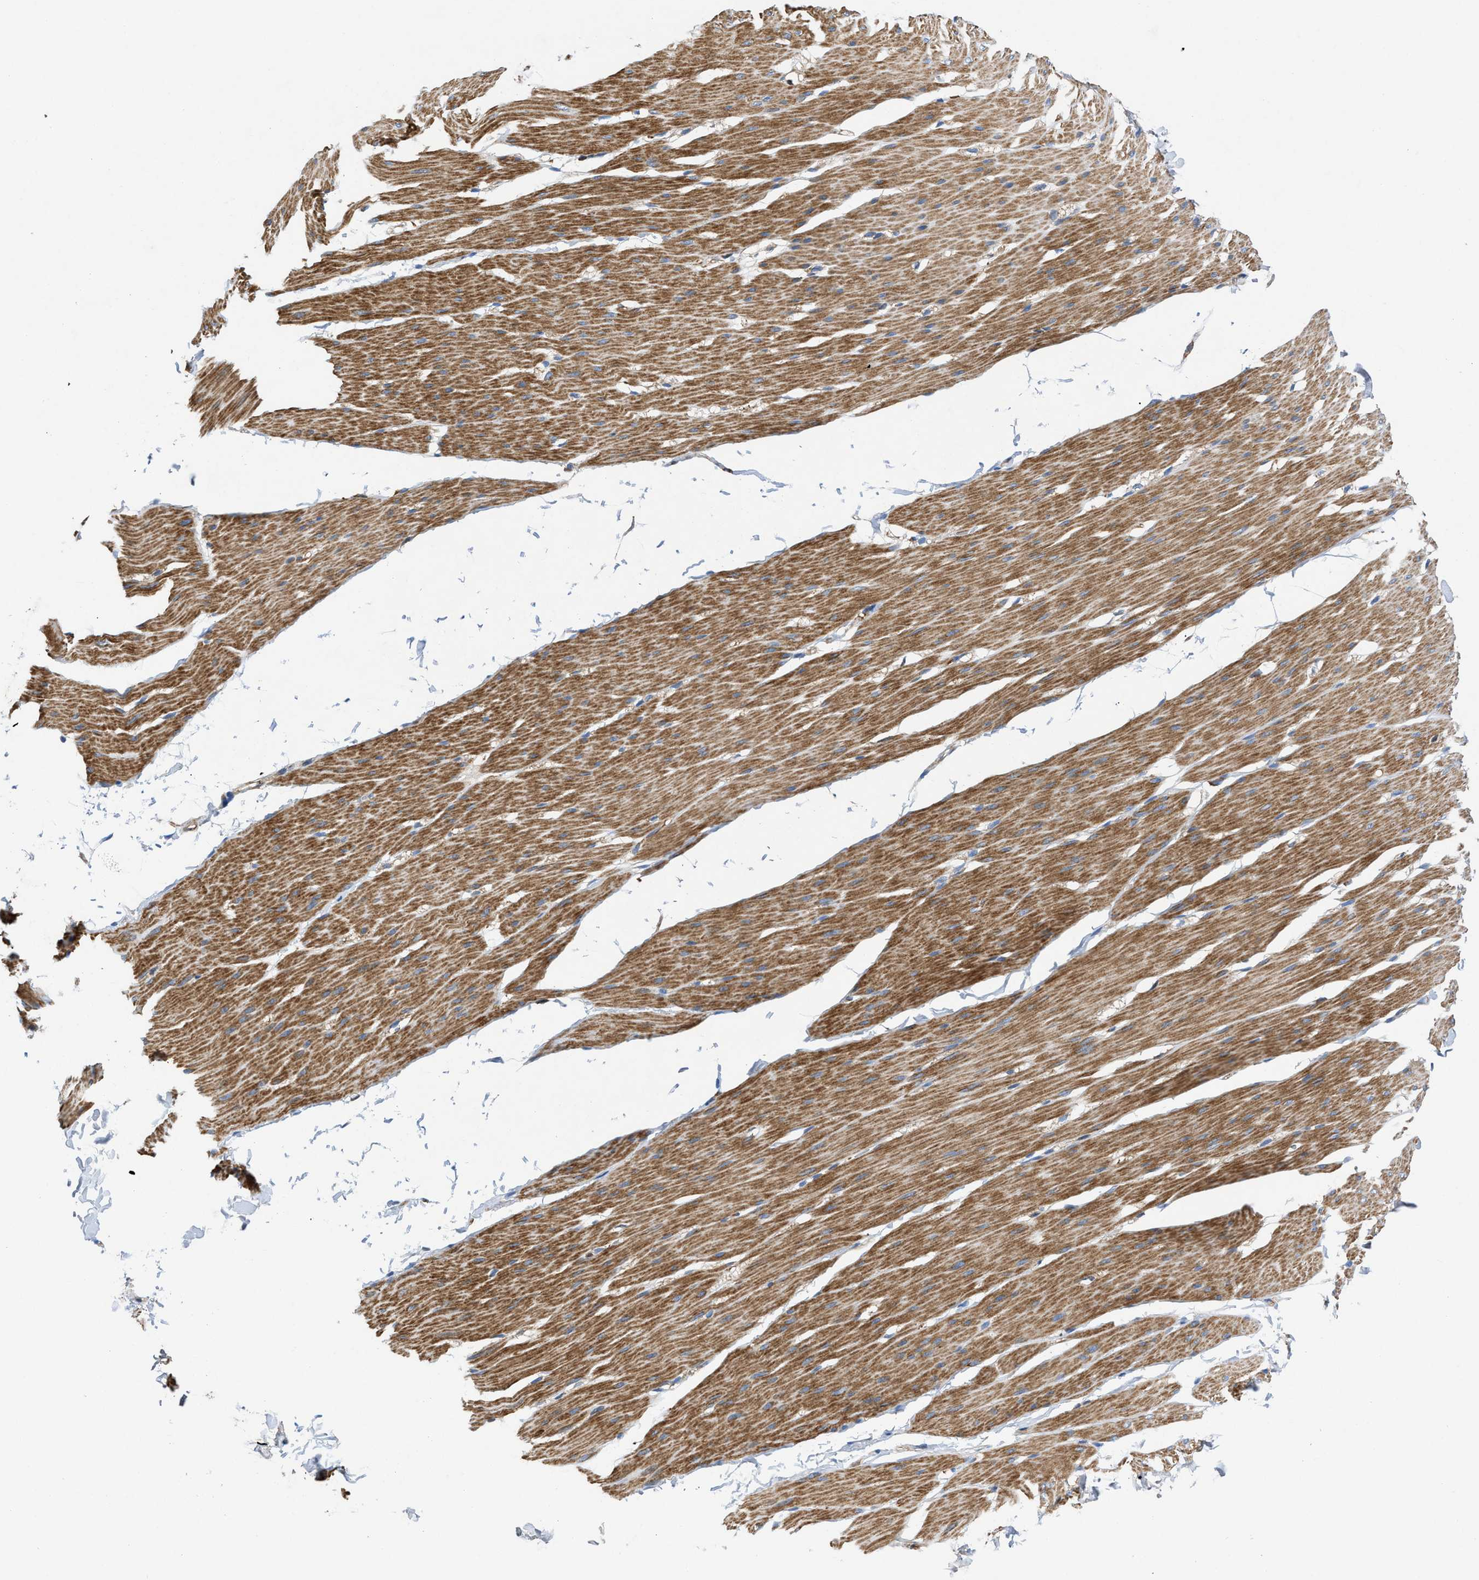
{"staining": {"intensity": "moderate", "quantity": ">75%", "location": "cytoplasmic/membranous"}, "tissue": "smooth muscle", "cell_type": "Smooth muscle cells", "image_type": "normal", "snomed": [{"axis": "morphology", "description": "Normal tissue, NOS"}, {"axis": "topography", "description": "Smooth muscle"}, {"axis": "topography", "description": "Colon"}], "caption": "This micrograph displays normal smooth muscle stained with immunohistochemistry to label a protein in brown. The cytoplasmic/membranous of smooth muscle cells show moderate positivity for the protein. Nuclei are counter-stained blue.", "gene": "ATP6V0D1", "patient": {"sex": "male", "age": 67}}